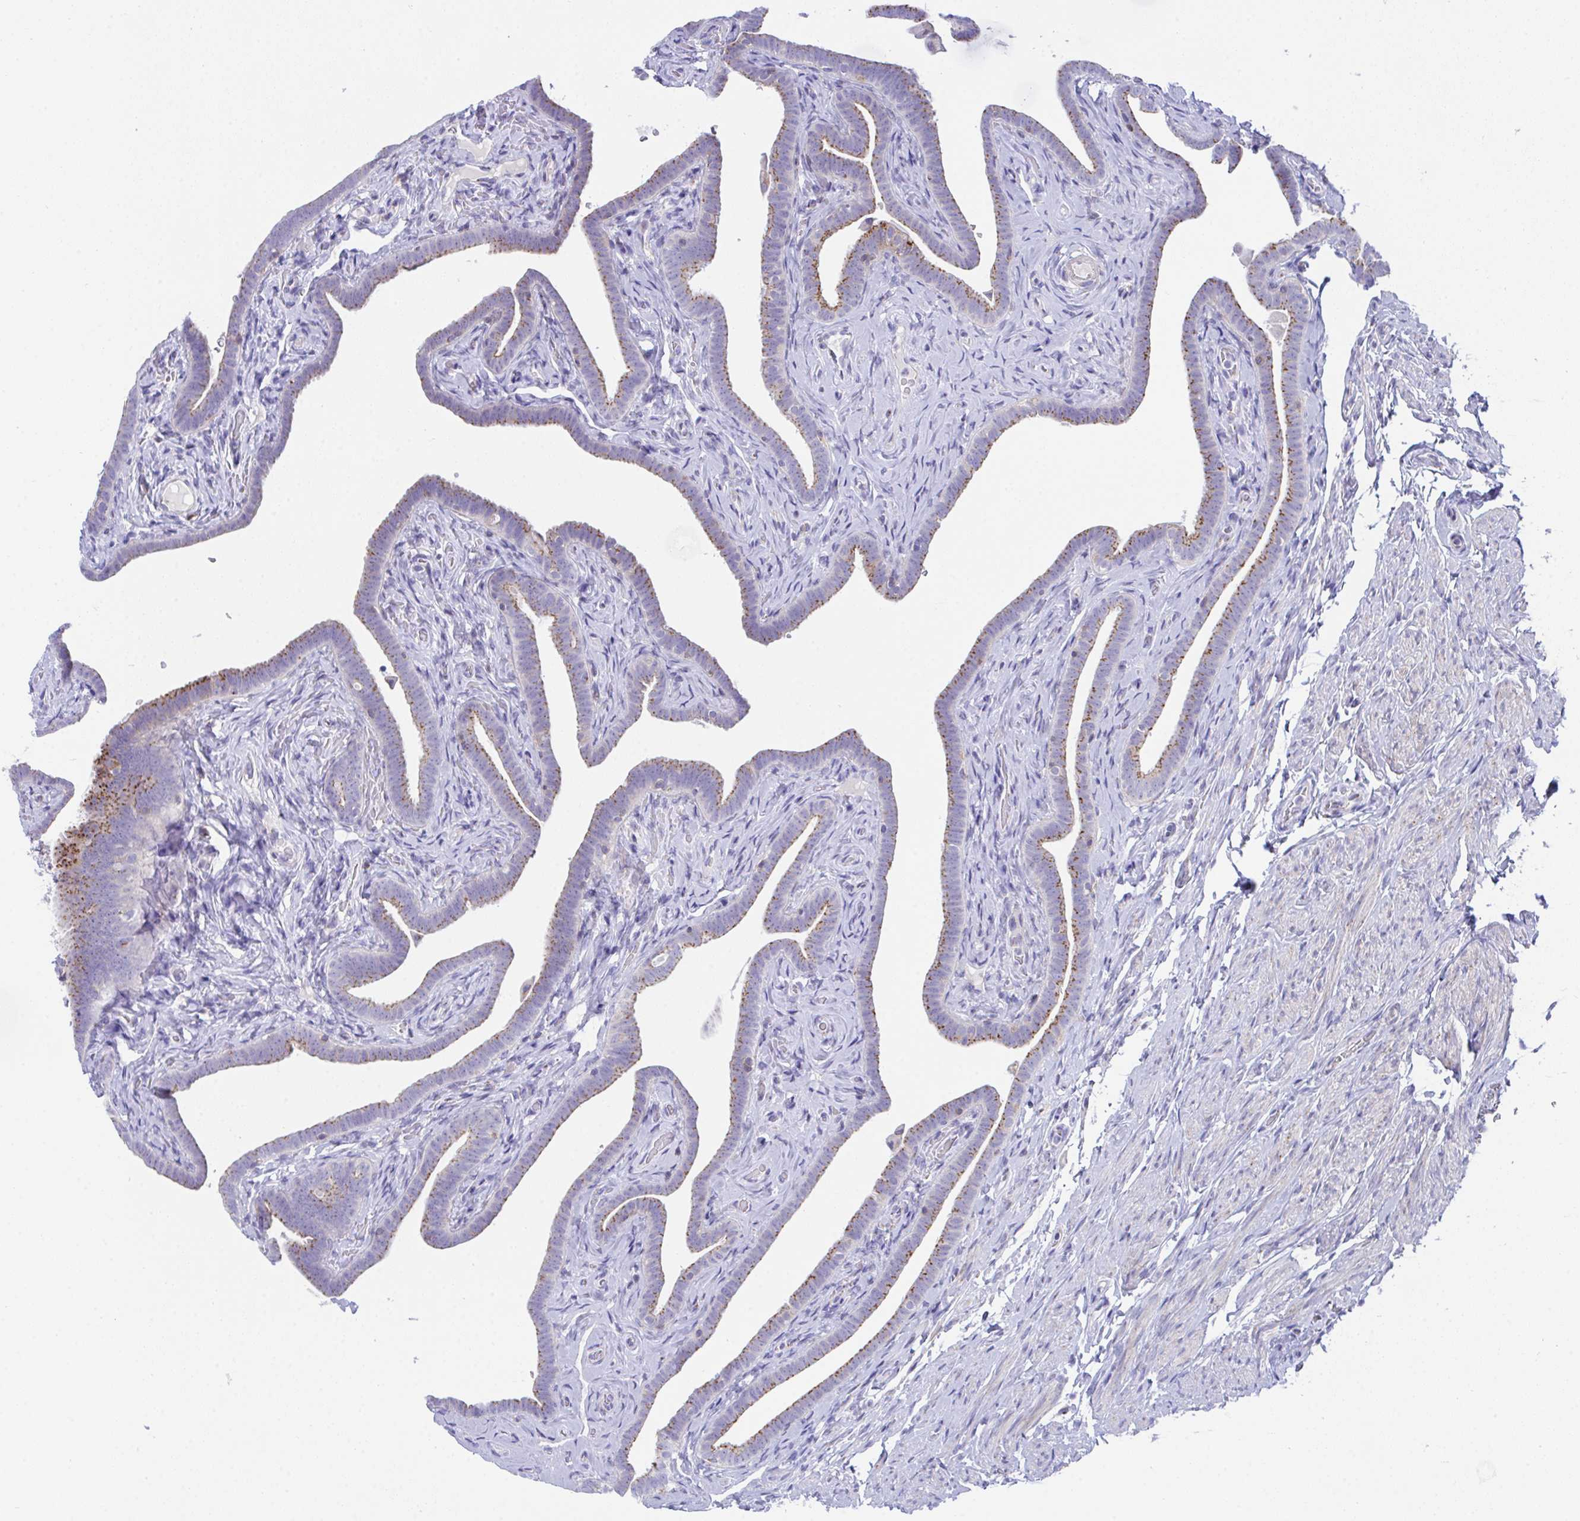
{"staining": {"intensity": "moderate", "quantity": ">75%", "location": "cytoplasmic/membranous"}, "tissue": "fallopian tube", "cell_type": "Glandular cells", "image_type": "normal", "snomed": [{"axis": "morphology", "description": "Normal tissue, NOS"}, {"axis": "topography", "description": "Fallopian tube"}], "caption": "Protein expression analysis of unremarkable fallopian tube exhibits moderate cytoplasmic/membranous staining in about >75% of glandular cells.", "gene": "MIA3", "patient": {"sex": "female", "age": 69}}